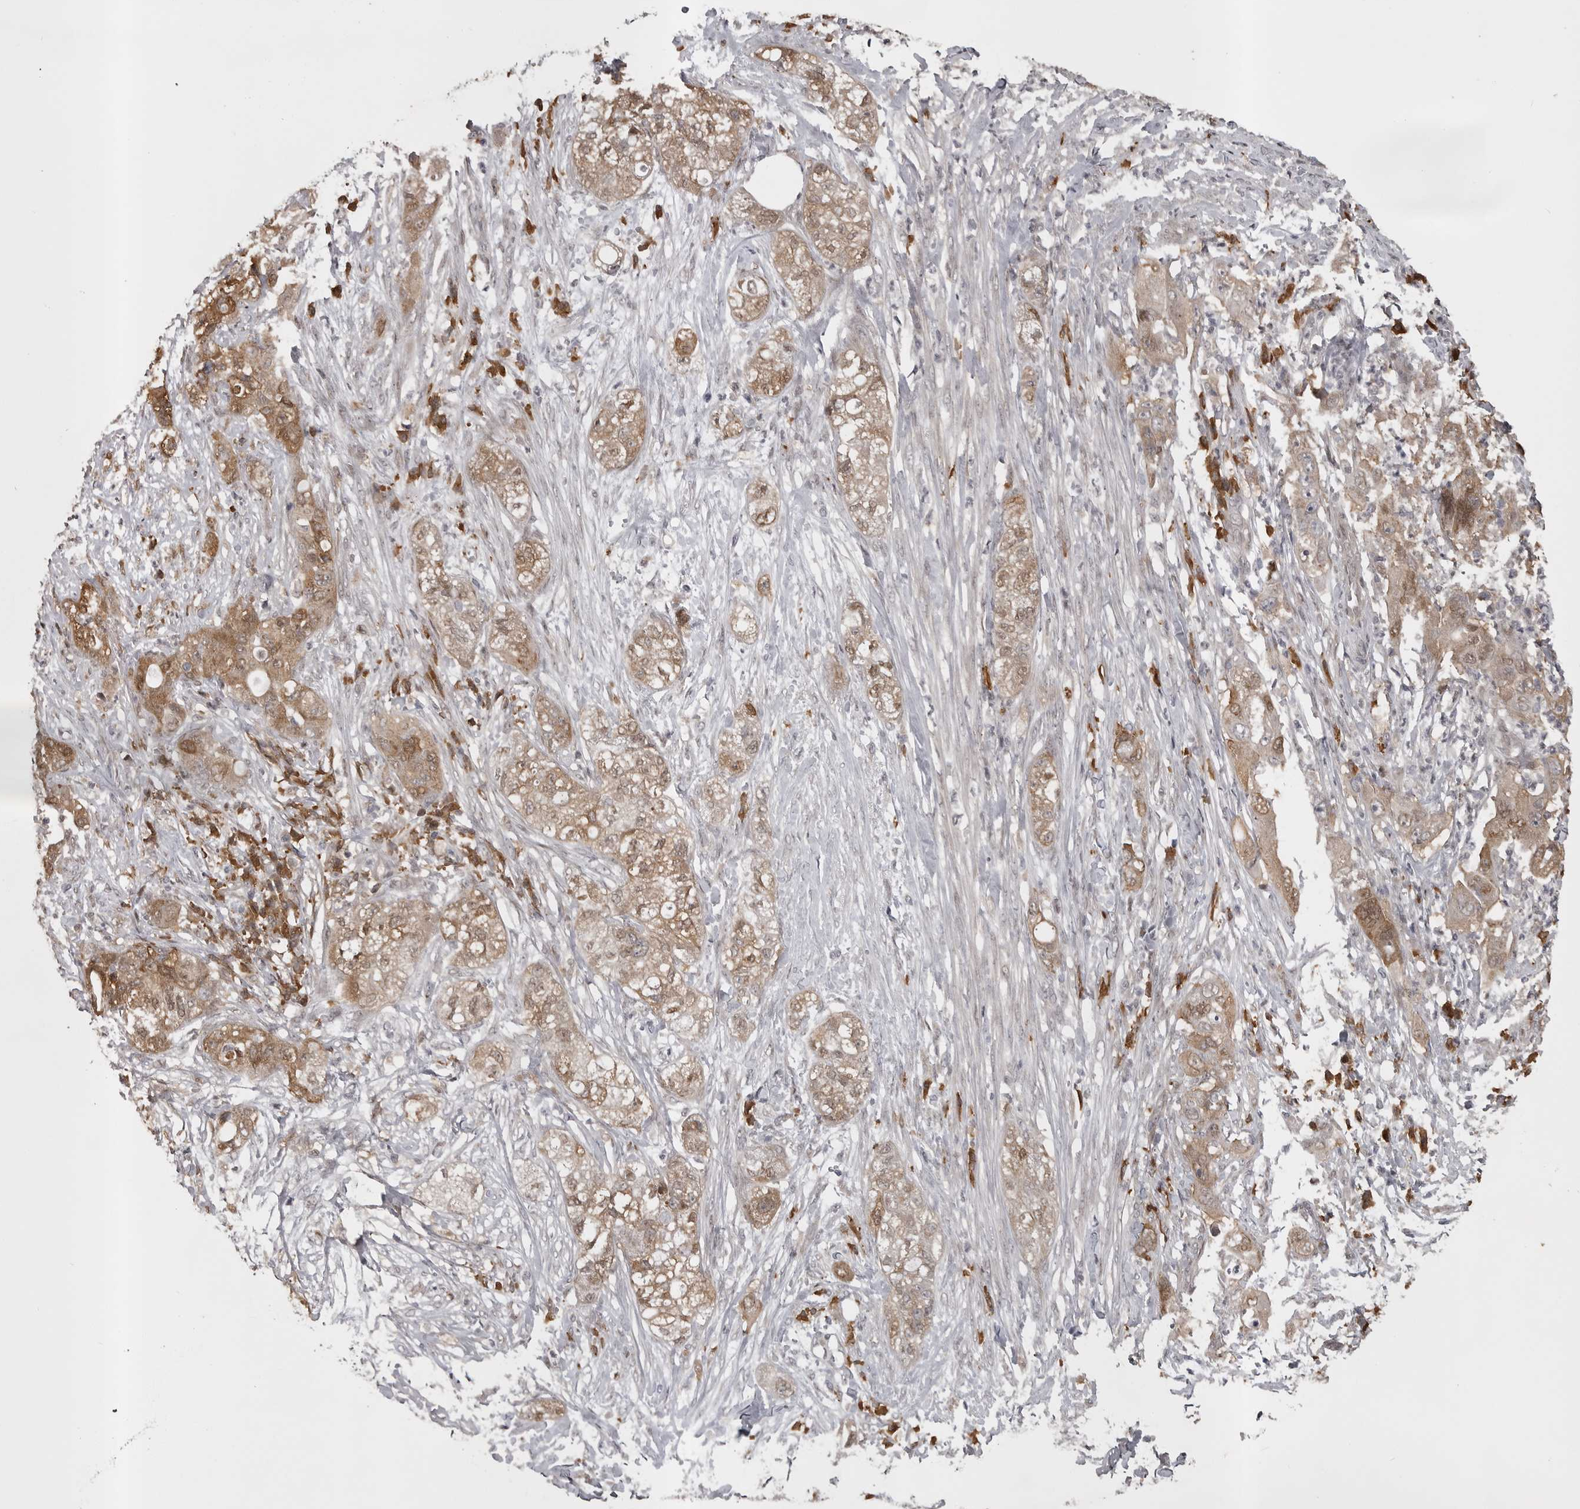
{"staining": {"intensity": "moderate", "quantity": ">75%", "location": "cytoplasmic/membranous"}, "tissue": "pancreatic cancer", "cell_type": "Tumor cells", "image_type": "cancer", "snomed": [{"axis": "morphology", "description": "Adenocarcinoma, NOS"}, {"axis": "topography", "description": "Pancreas"}], "caption": "Immunohistochemical staining of pancreatic cancer (adenocarcinoma) exhibits moderate cytoplasmic/membranous protein positivity in about >75% of tumor cells. (DAB IHC, brown staining for protein, blue staining for nuclei).", "gene": "SNX16", "patient": {"sex": "female", "age": 78}}